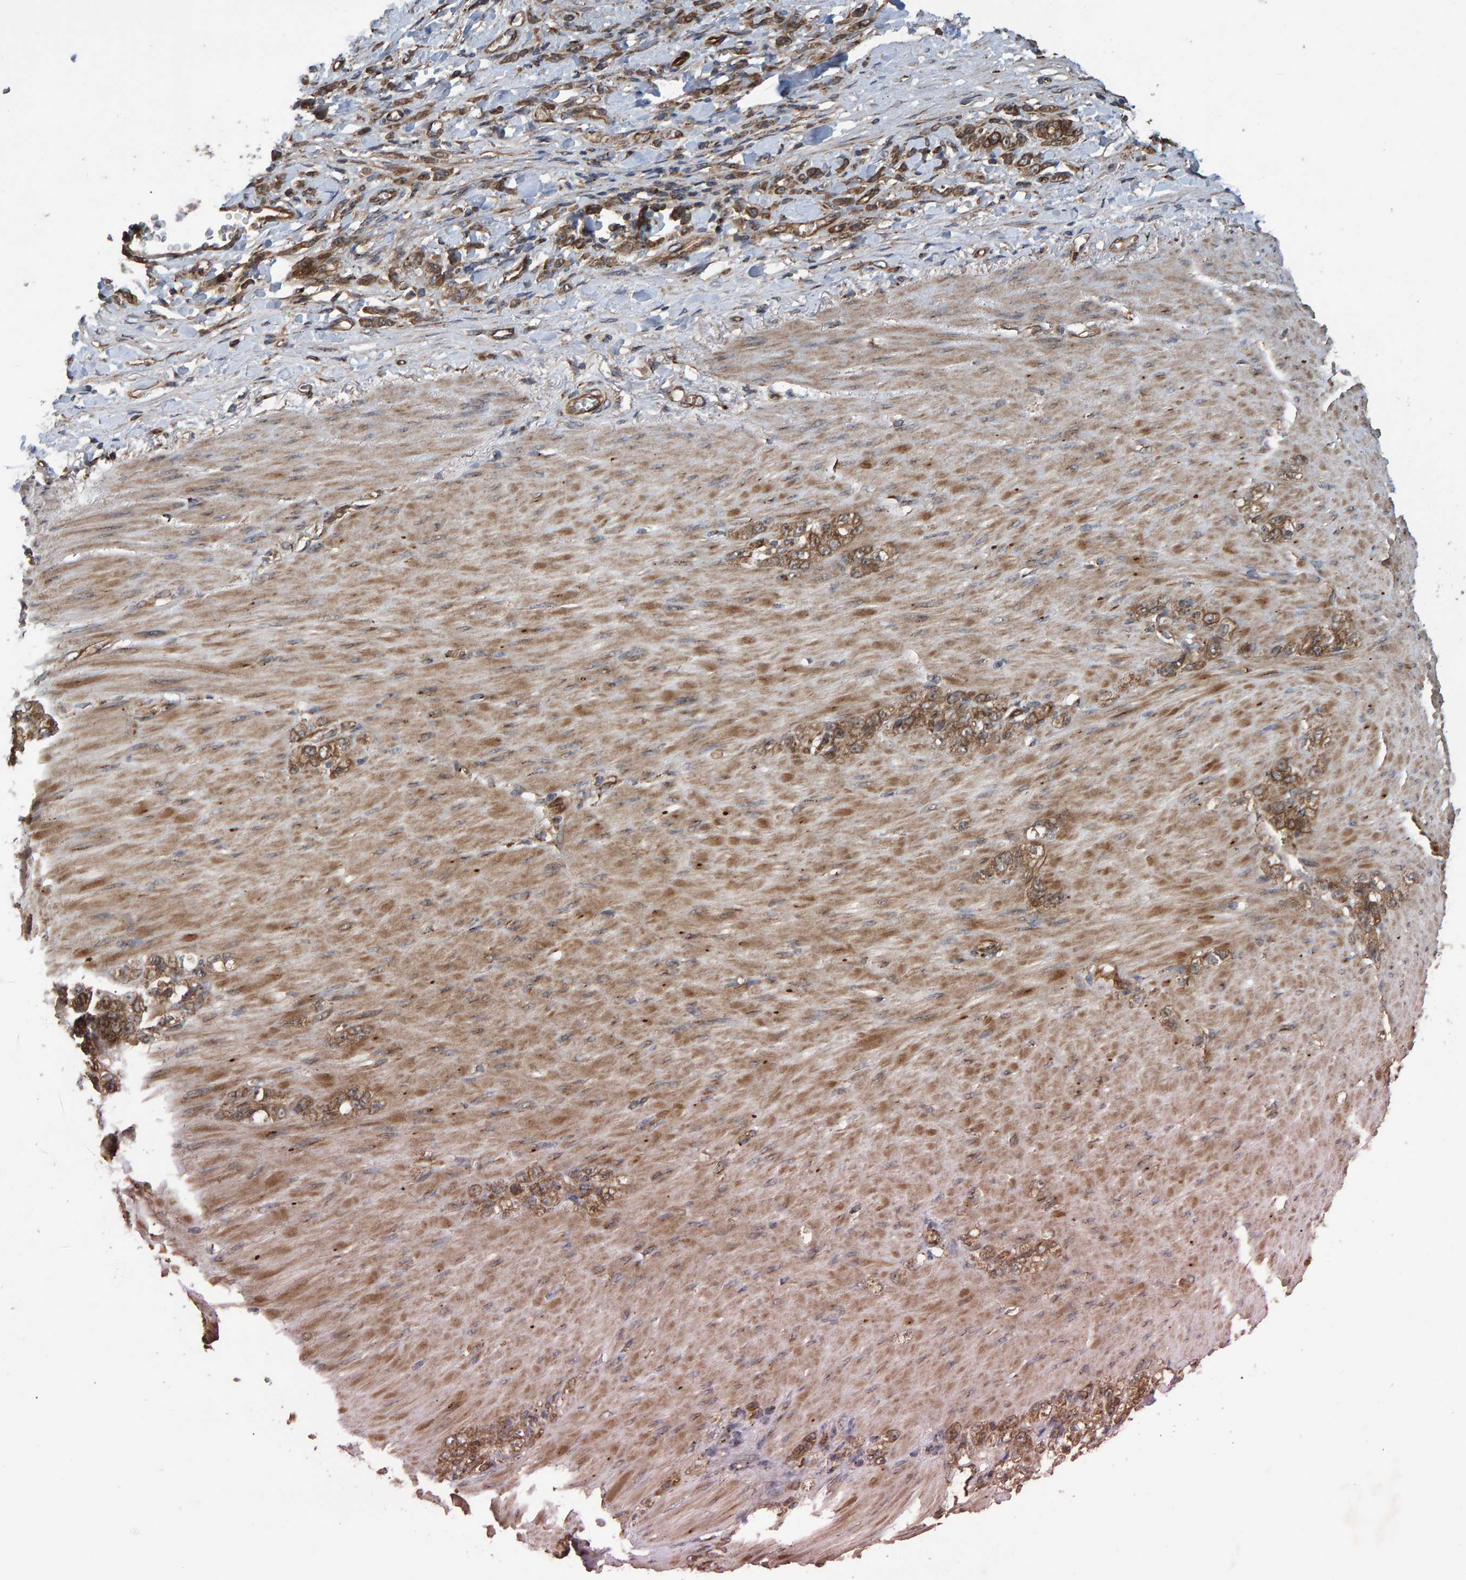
{"staining": {"intensity": "moderate", "quantity": ">75%", "location": "cytoplasmic/membranous,nuclear"}, "tissue": "stomach cancer", "cell_type": "Tumor cells", "image_type": "cancer", "snomed": [{"axis": "morphology", "description": "Normal tissue, NOS"}, {"axis": "morphology", "description": "Adenocarcinoma, NOS"}, {"axis": "topography", "description": "Stomach"}], "caption": "DAB (3,3'-diaminobenzidine) immunohistochemical staining of human adenocarcinoma (stomach) reveals moderate cytoplasmic/membranous and nuclear protein staining in approximately >75% of tumor cells.", "gene": "TRIM68", "patient": {"sex": "male", "age": 82}}